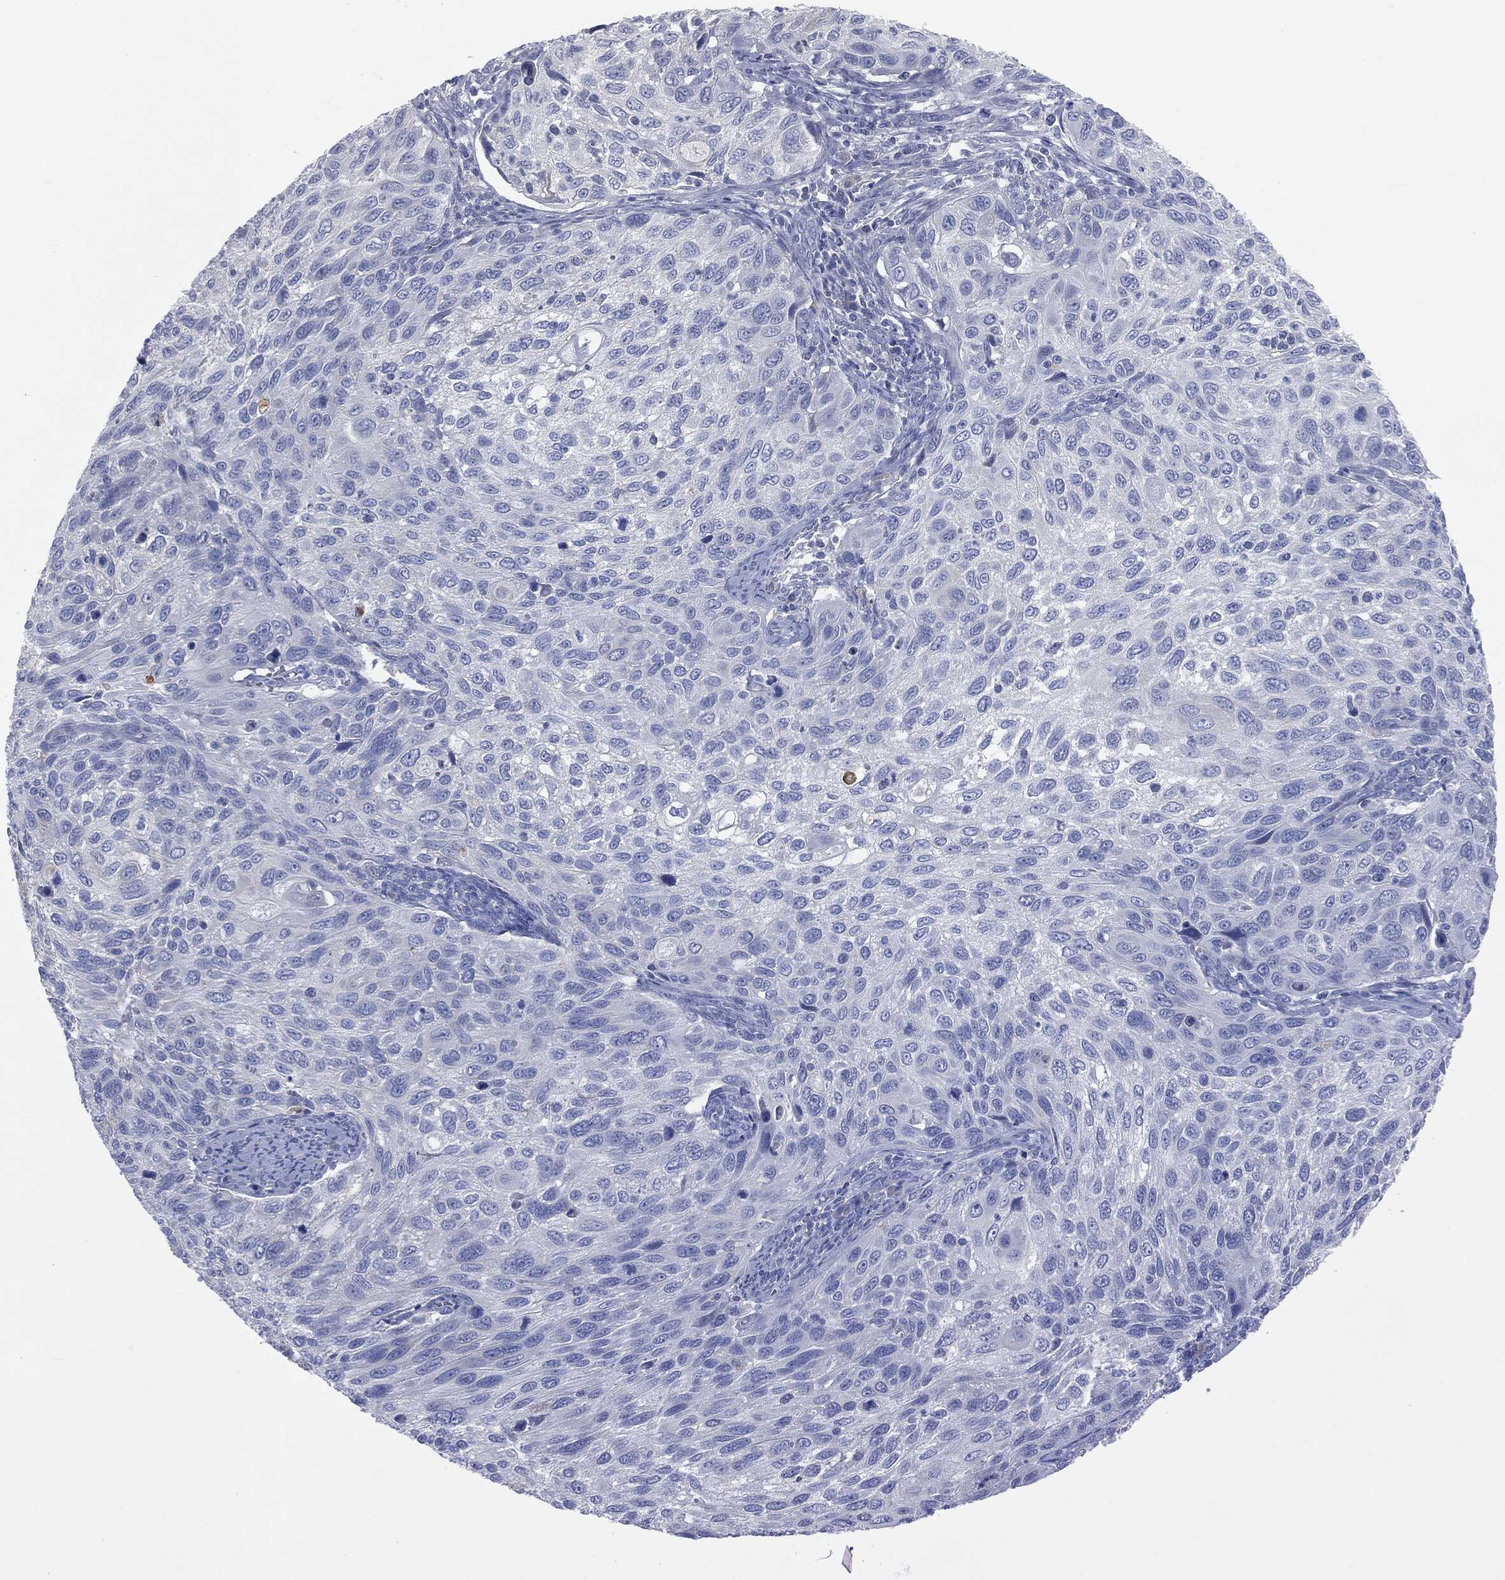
{"staining": {"intensity": "negative", "quantity": "none", "location": "none"}, "tissue": "cervical cancer", "cell_type": "Tumor cells", "image_type": "cancer", "snomed": [{"axis": "morphology", "description": "Squamous cell carcinoma, NOS"}, {"axis": "topography", "description": "Cervix"}], "caption": "Cervical squamous cell carcinoma was stained to show a protein in brown. There is no significant staining in tumor cells. (DAB immunohistochemistry (IHC) visualized using brightfield microscopy, high magnification).", "gene": "CAV3", "patient": {"sex": "female", "age": 70}}